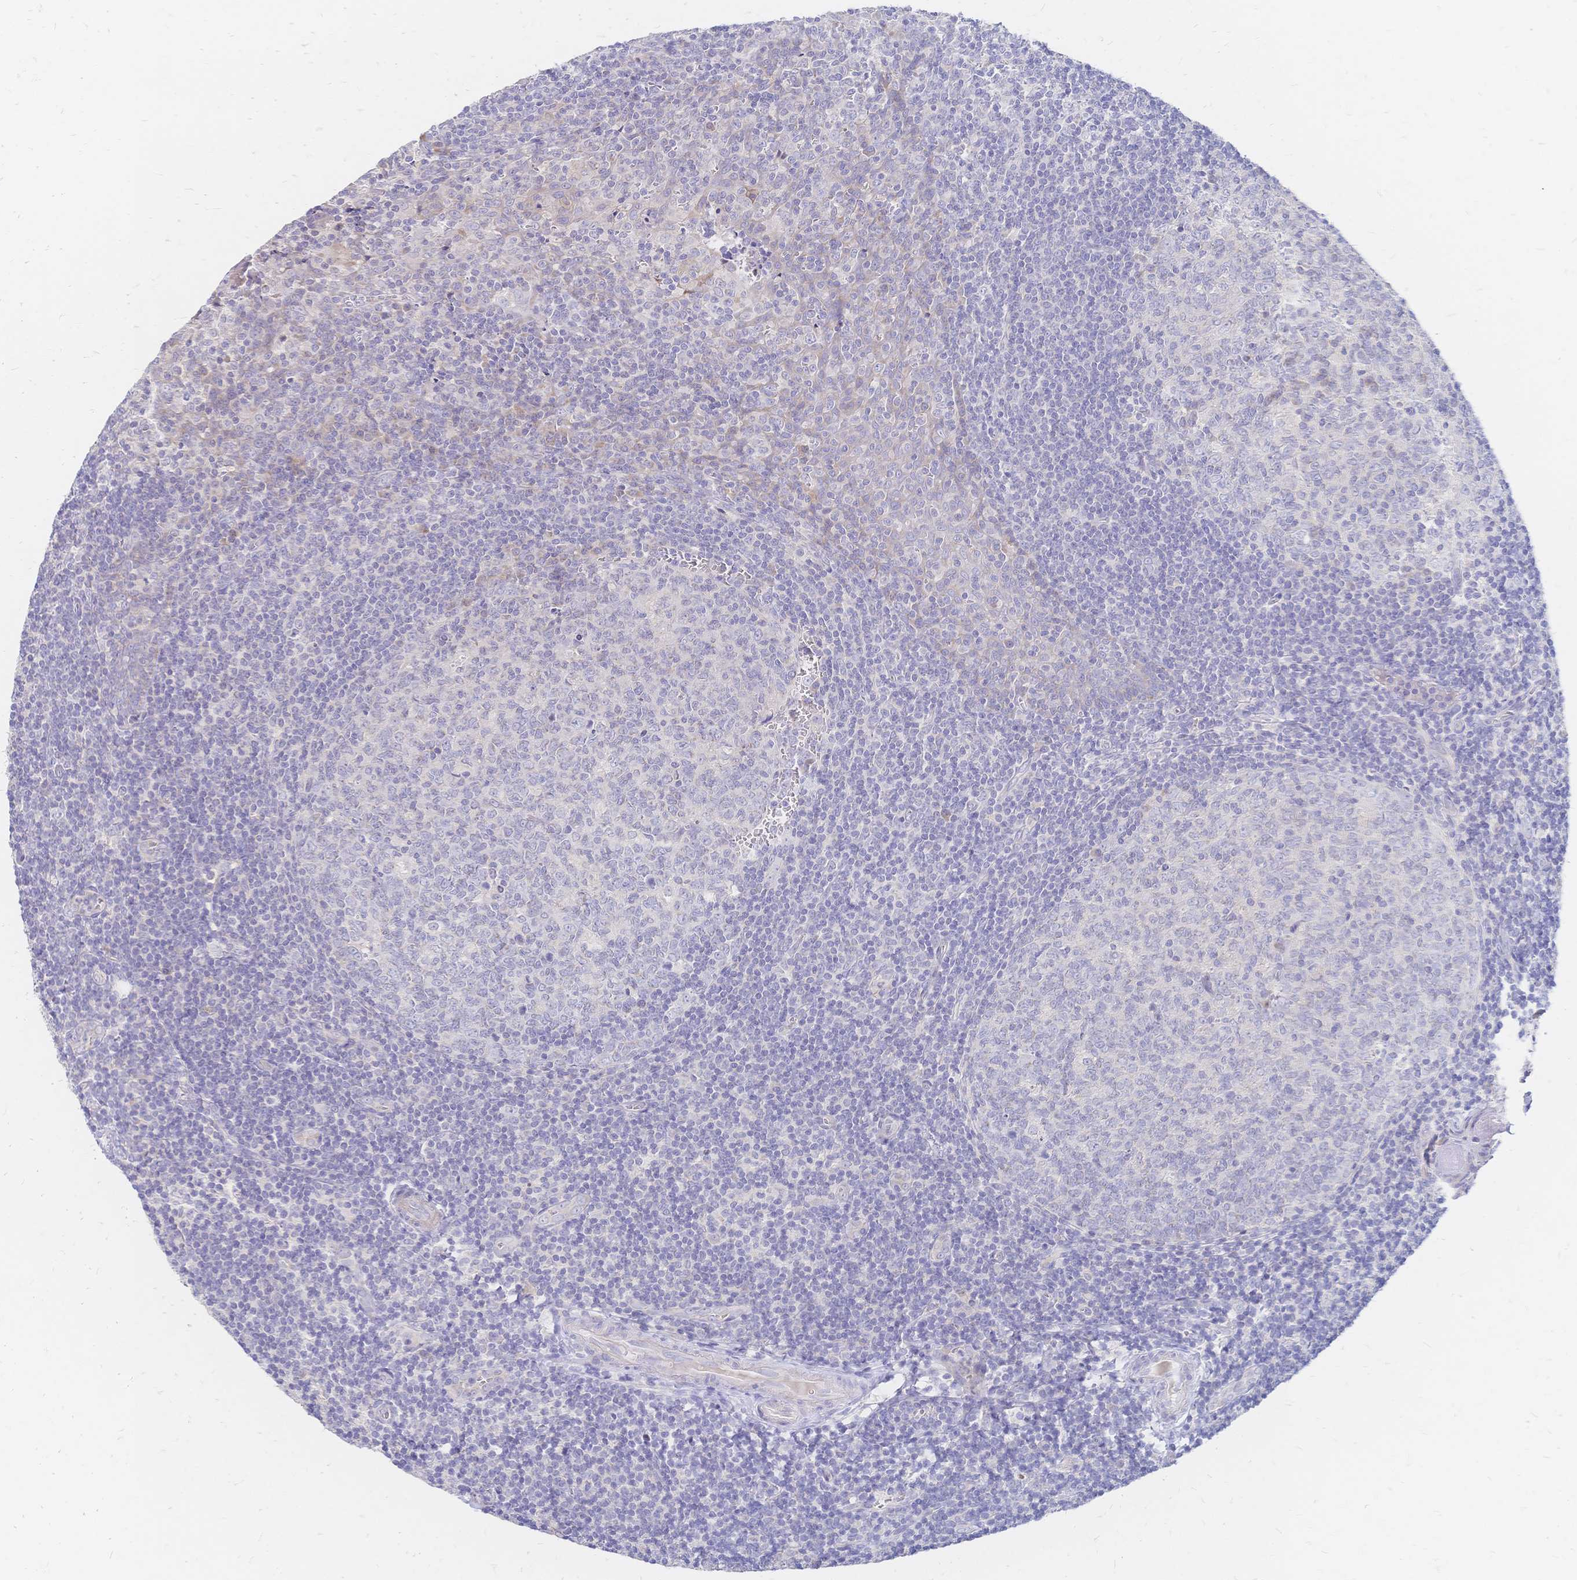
{"staining": {"intensity": "negative", "quantity": "none", "location": "none"}, "tissue": "tonsil", "cell_type": "Germinal center cells", "image_type": "normal", "snomed": [{"axis": "morphology", "description": "Normal tissue, NOS"}, {"axis": "morphology", "description": "Inflammation, NOS"}, {"axis": "topography", "description": "Tonsil"}], "caption": "This histopathology image is of benign tonsil stained with IHC to label a protein in brown with the nuclei are counter-stained blue. There is no positivity in germinal center cells.", "gene": "VWC2L", "patient": {"sex": "female", "age": 31}}